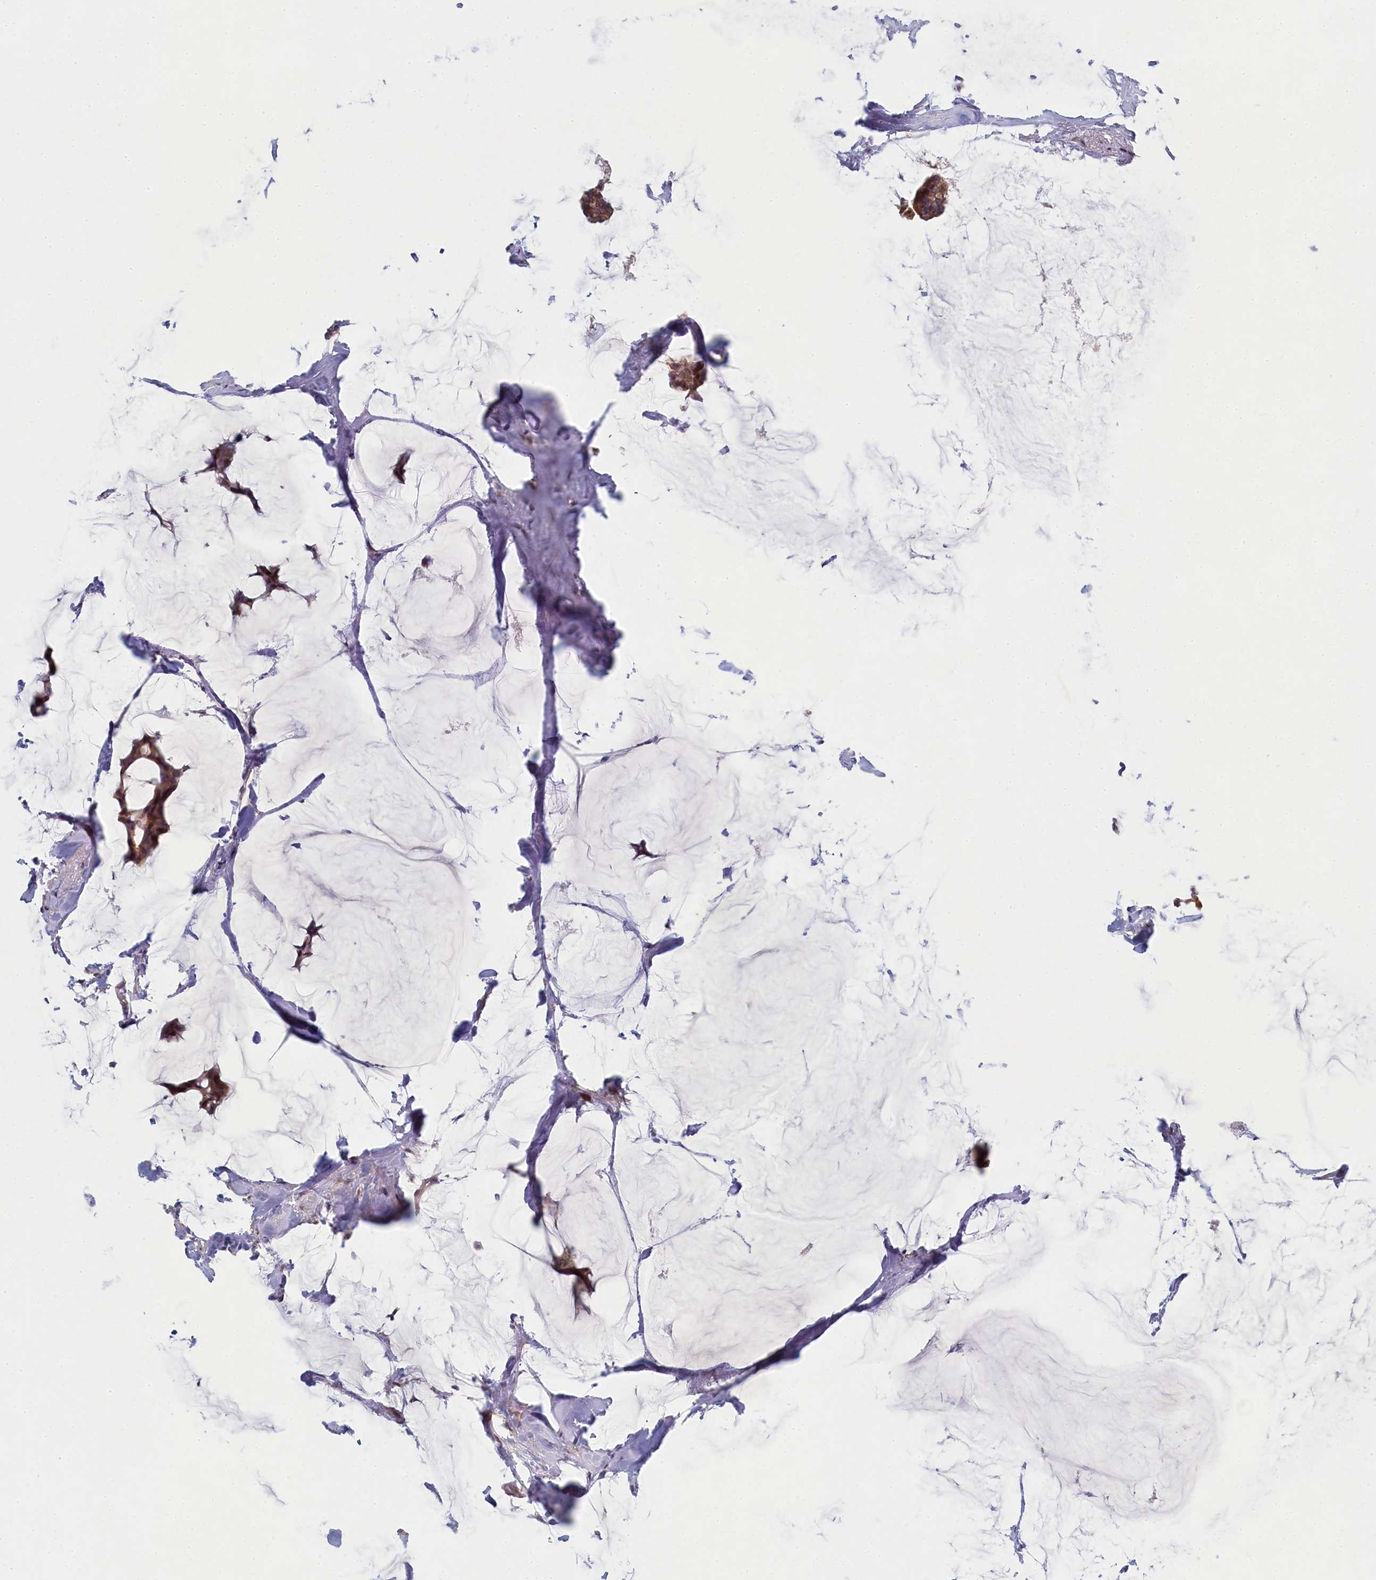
{"staining": {"intensity": "moderate", "quantity": ">75%", "location": "cytoplasmic/membranous"}, "tissue": "breast cancer", "cell_type": "Tumor cells", "image_type": "cancer", "snomed": [{"axis": "morphology", "description": "Duct carcinoma"}, {"axis": "topography", "description": "Breast"}], "caption": "Immunohistochemical staining of human infiltrating ductal carcinoma (breast) demonstrates medium levels of moderate cytoplasmic/membranous expression in approximately >75% of tumor cells.", "gene": "DIXDC1", "patient": {"sex": "female", "age": 93}}